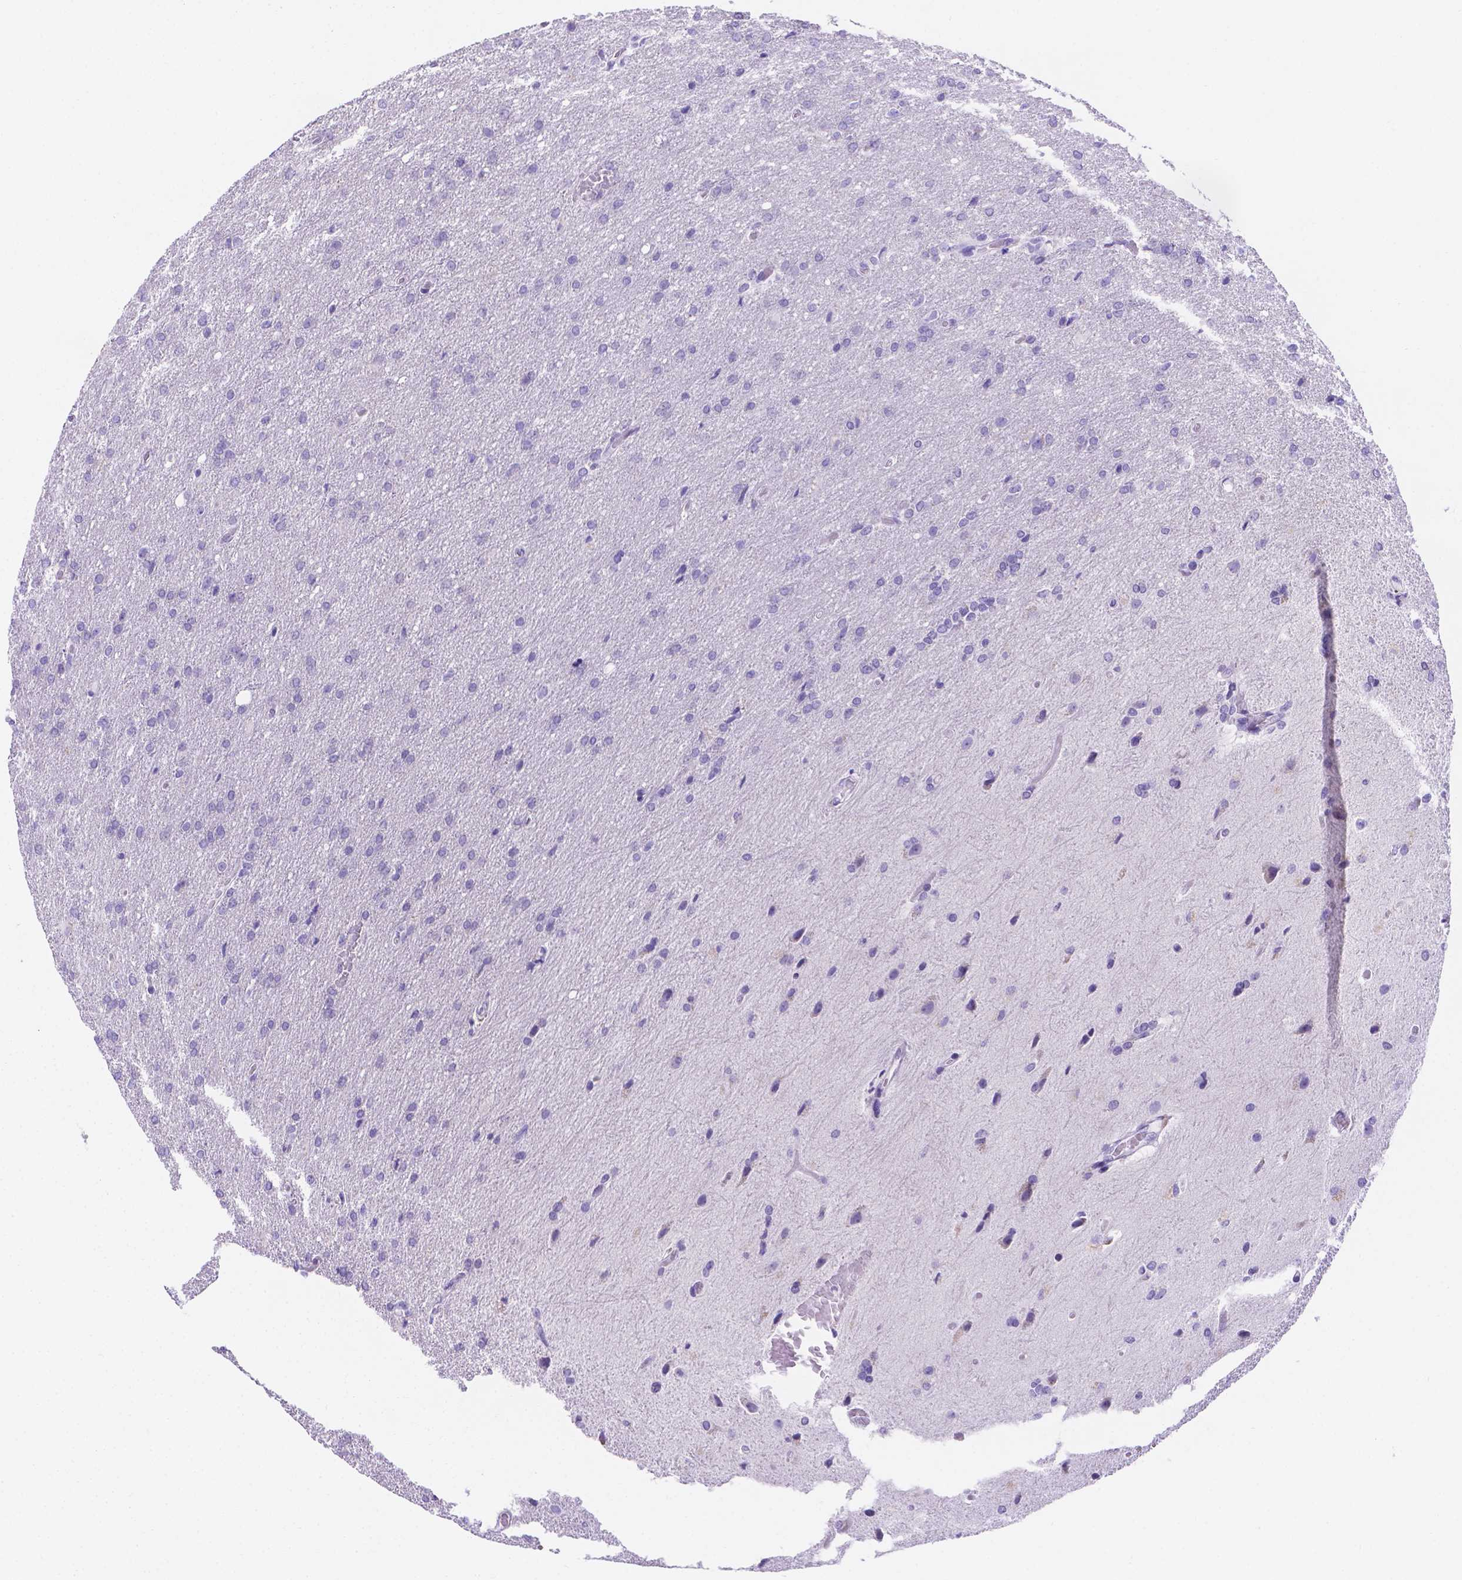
{"staining": {"intensity": "negative", "quantity": "none", "location": "none"}, "tissue": "glioma", "cell_type": "Tumor cells", "image_type": "cancer", "snomed": [{"axis": "morphology", "description": "Glioma, malignant, High grade"}, {"axis": "topography", "description": "Brain"}], "caption": "High magnification brightfield microscopy of glioma stained with DAB (brown) and counterstained with hematoxylin (blue): tumor cells show no significant staining.", "gene": "MLN", "patient": {"sex": "male", "age": 68}}